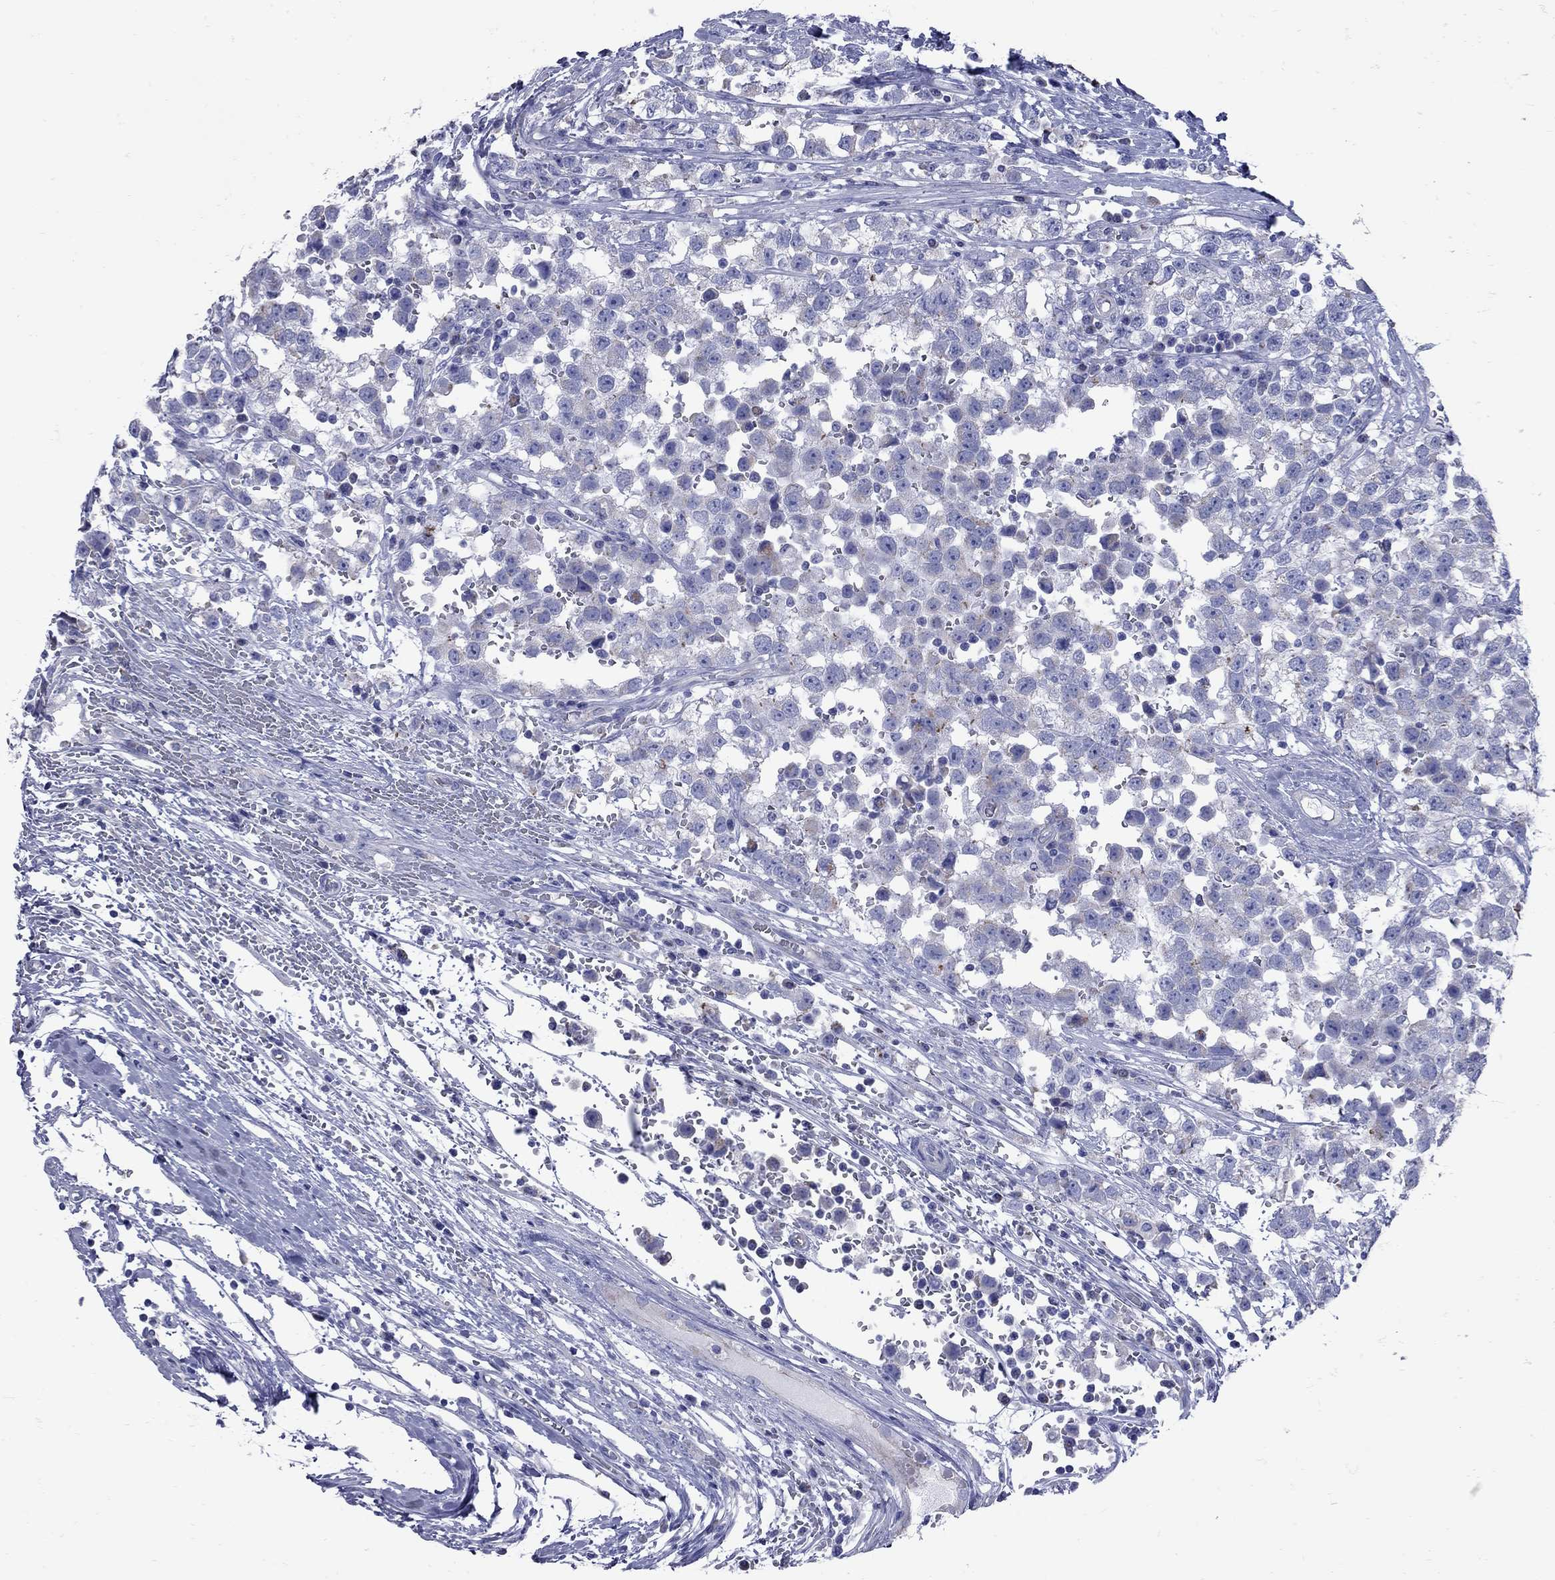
{"staining": {"intensity": "negative", "quantity": "none", "location": "none"}, "tissue": "testis cancer", "cell_type": "Tumor cells", "image_type": "cancer", "snomed": [{"axis": "morphology", "description": "Seminoma, NOS"}, {"axis": "topography", "description": "Testis"}], "caption": "A high-resolution histopathology image shows immunohistochemistry (IHC) staining of seminoma (testis), which reveals no significant staining in tumor cells.", "gene": "PDZD3", "patient": {"sex": "male", "age": 34}}